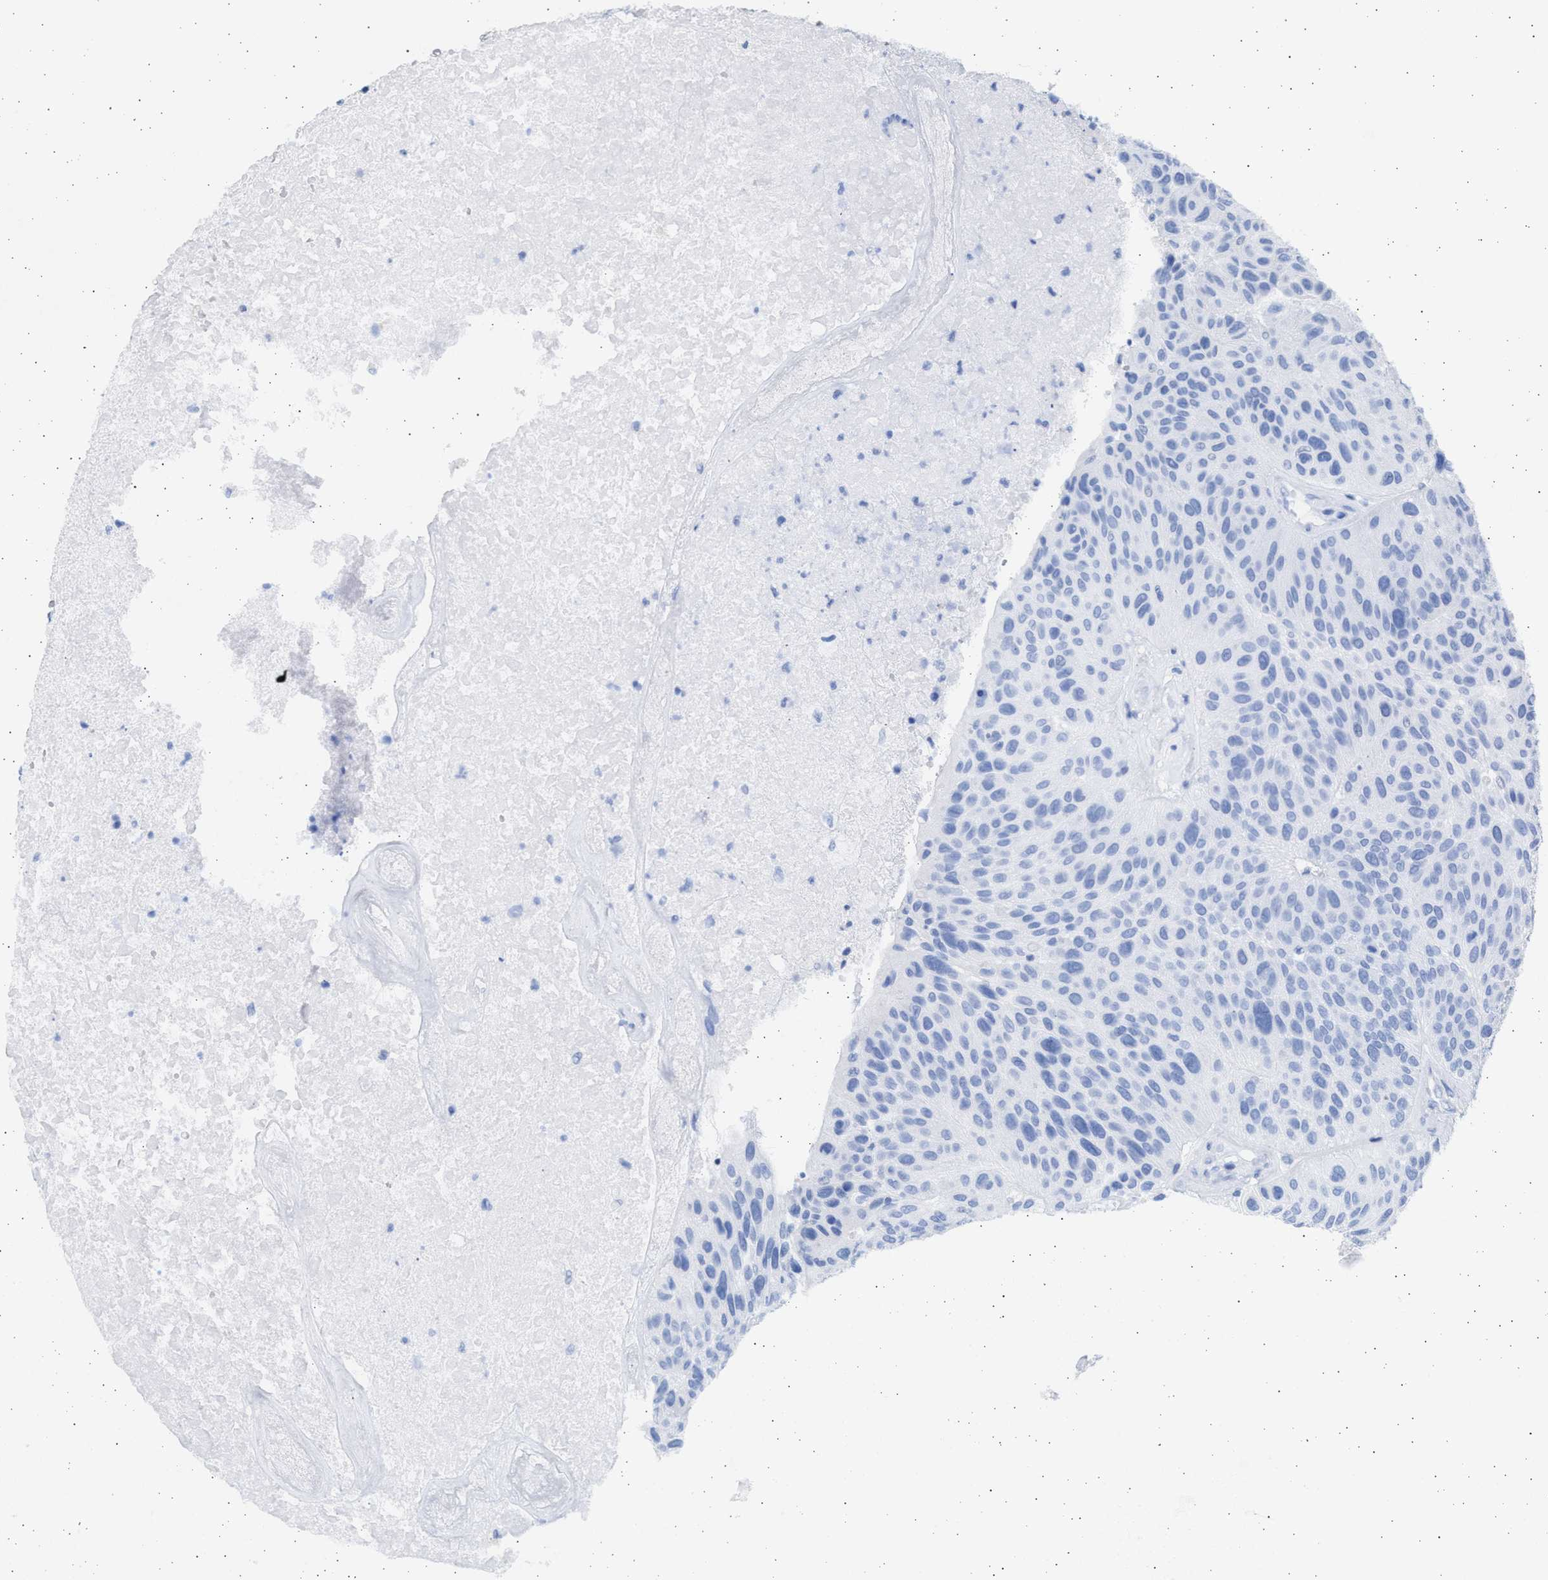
{"staining": {"intensity": "negative", "quantity": "none", "location": "none"}, "tissue": "urothelial cancer", "cell_type": "Tumor cells", "image_type": "cancer", "snomed": [{"axis": "morphology", "description": "Urothelial carcinoma, High grade"}, {"axis": "topography", "description": "Urinary bladder"}], "caption": "Tumor cells are negative for protein expression in human urothelial cancer.", "gene": "ALDOC", "patient": {"sex": "male", "age": 66}}